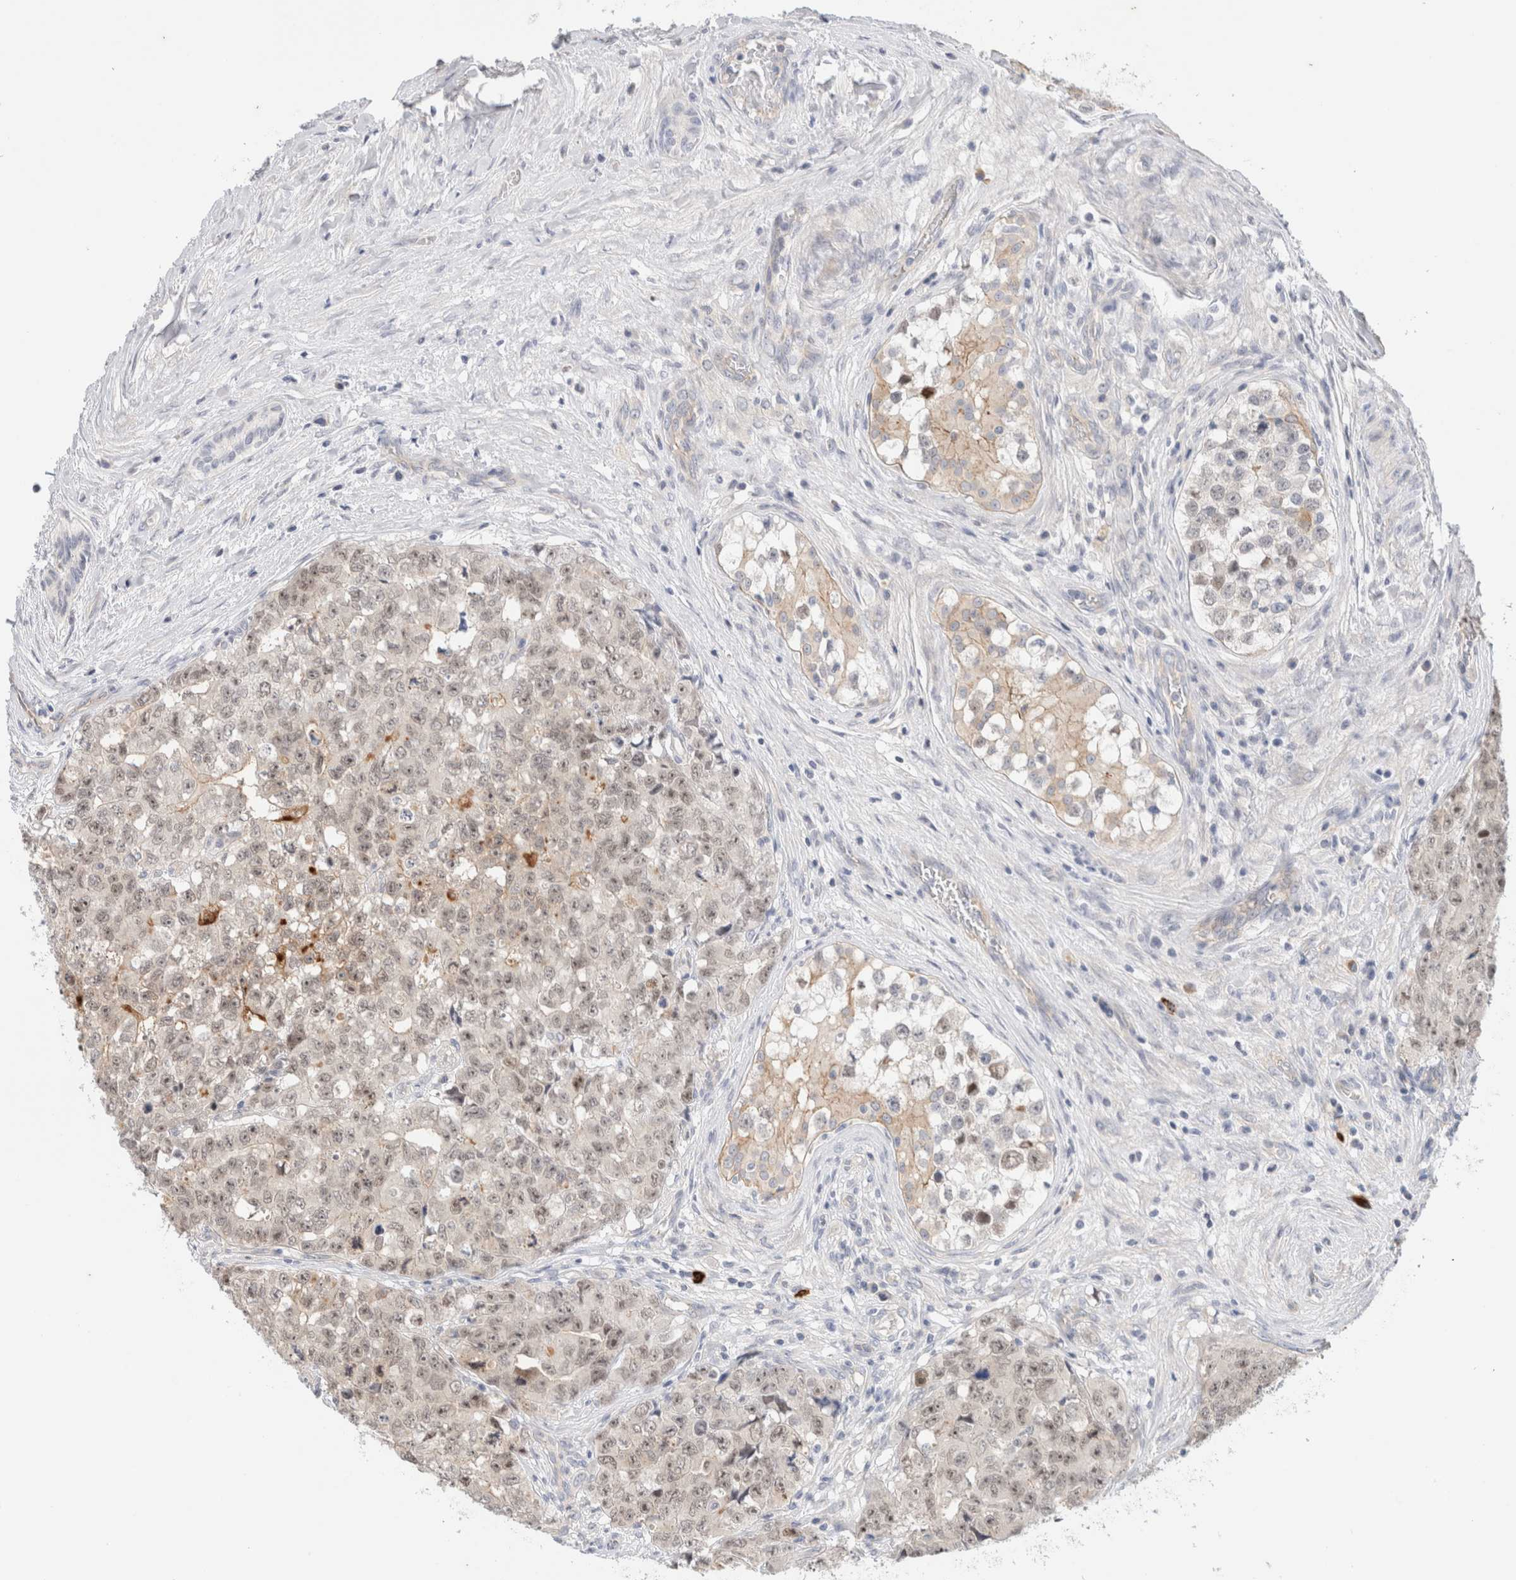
{"staining": {"intensity": "weak", "quantity": "<25%", "location": "cytoplasmic/membranous,nuclear"}, "tissue": "testis cancer", "cell_type": "Tumor cells", "image_type": "cancer", "snomed": [{"axis": "morphology", "description": "Carcinoma, Embryonal, NOS"}, {"axis": "topography", "description": "Testis"}], "caption": "This image is of testis cancer stained with immunohistochemistry (IHC) to label a protein in brown with the nuclei are counter-stained blue. There is no positivity in tumor cells.", "gene": "SPRTN", "patient": {"sex": "male", "age": 28}}